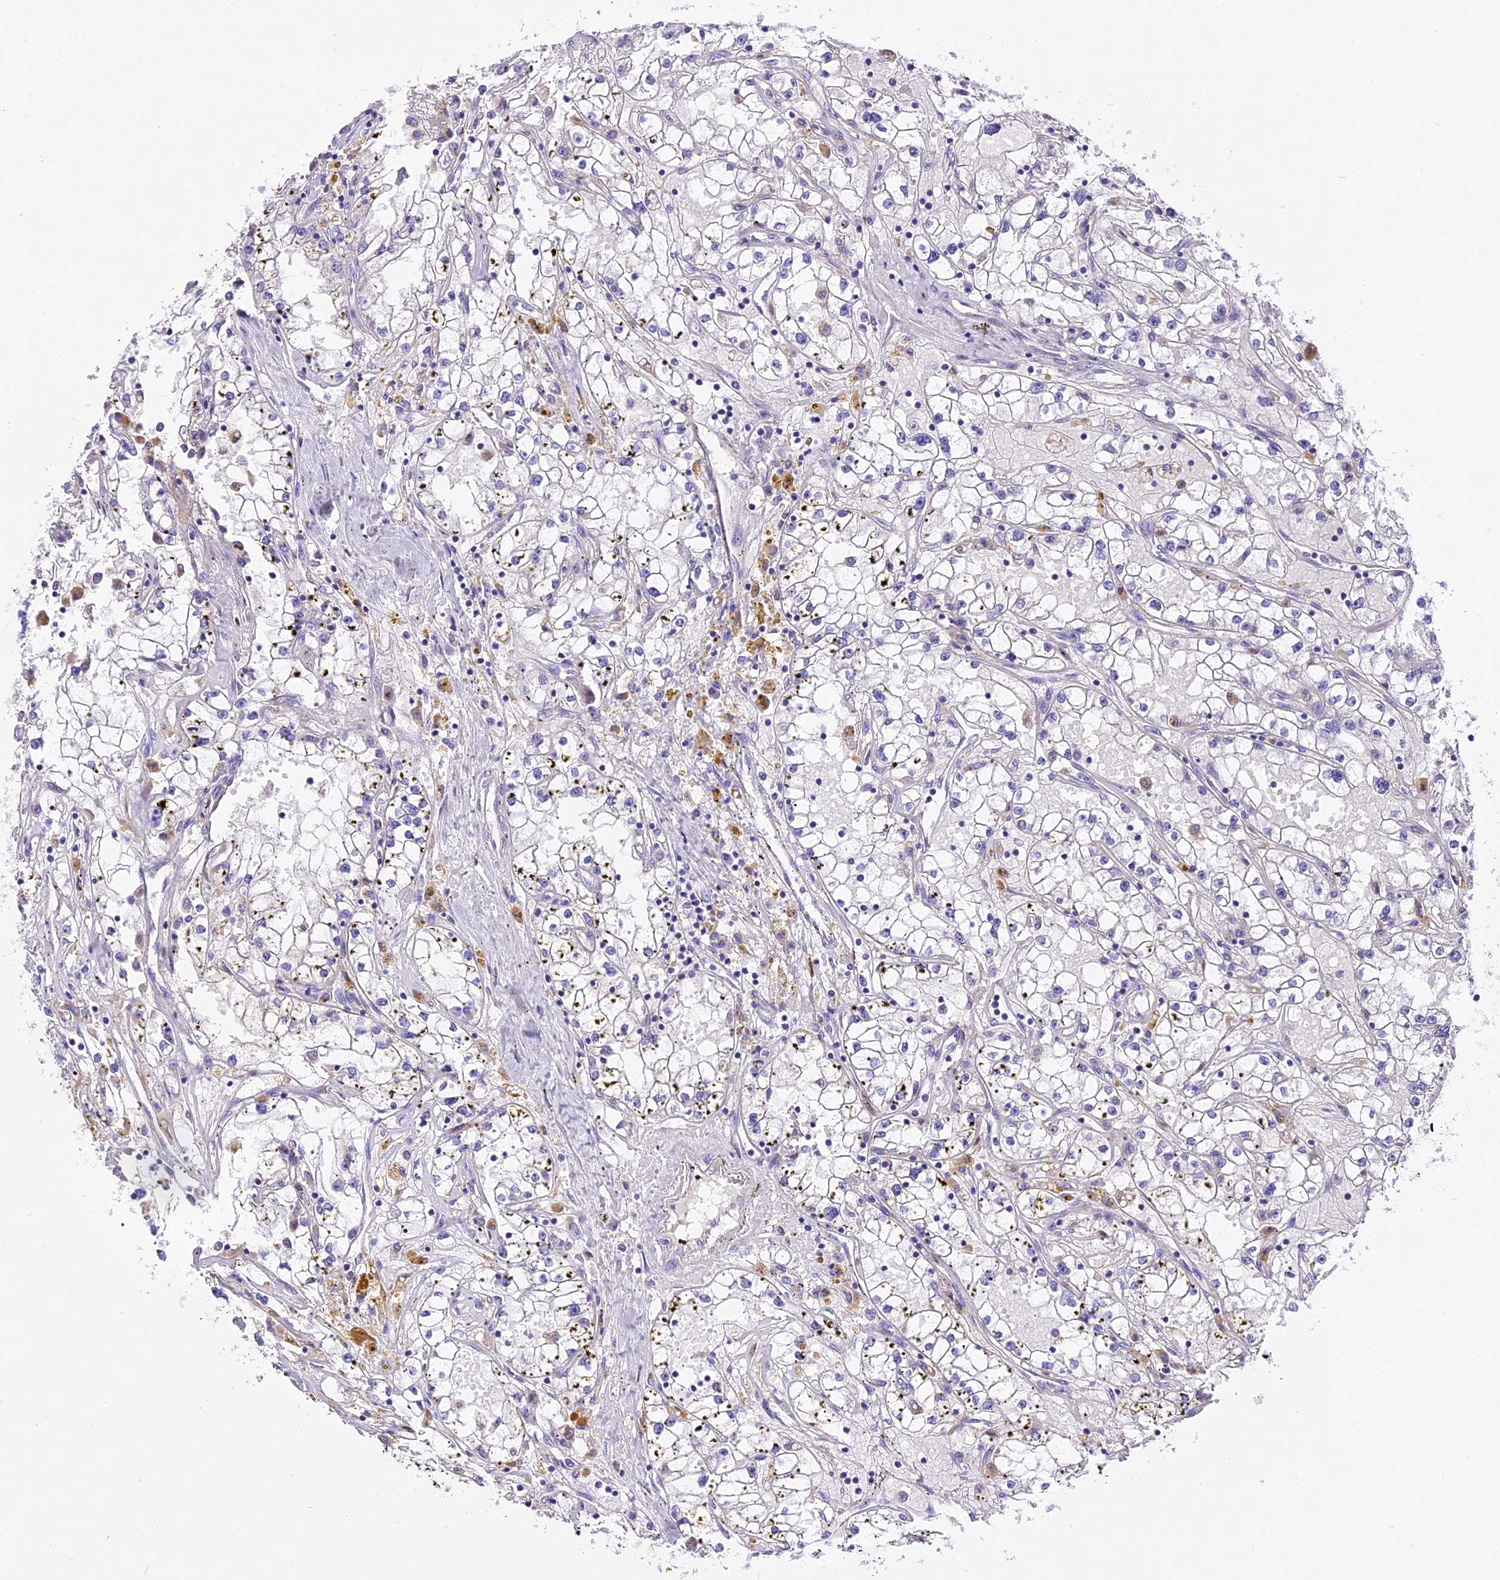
{"staining": {"intensity": "negative", "quantity": "none", "location": "none"}, "tissue": "renal cancer", "cell_type": "Tumor cells", "image_type": "cancer", "snomed": [{"axis": "morphology", "description": "Adenocarcinoma, NOS"}, {"axis": "topography", "description": "Kidney"}], "caption": "High magnification brightfield microscopy of renal cancer (adenocarcinoma) stained with DAB (brown) and counterstained with hematoxylin (blue): tumor cells show no significant expression. Nuclei are stained in blue.", "gene": "PEMT", "patient": {"sex": "male", "age": 56}}